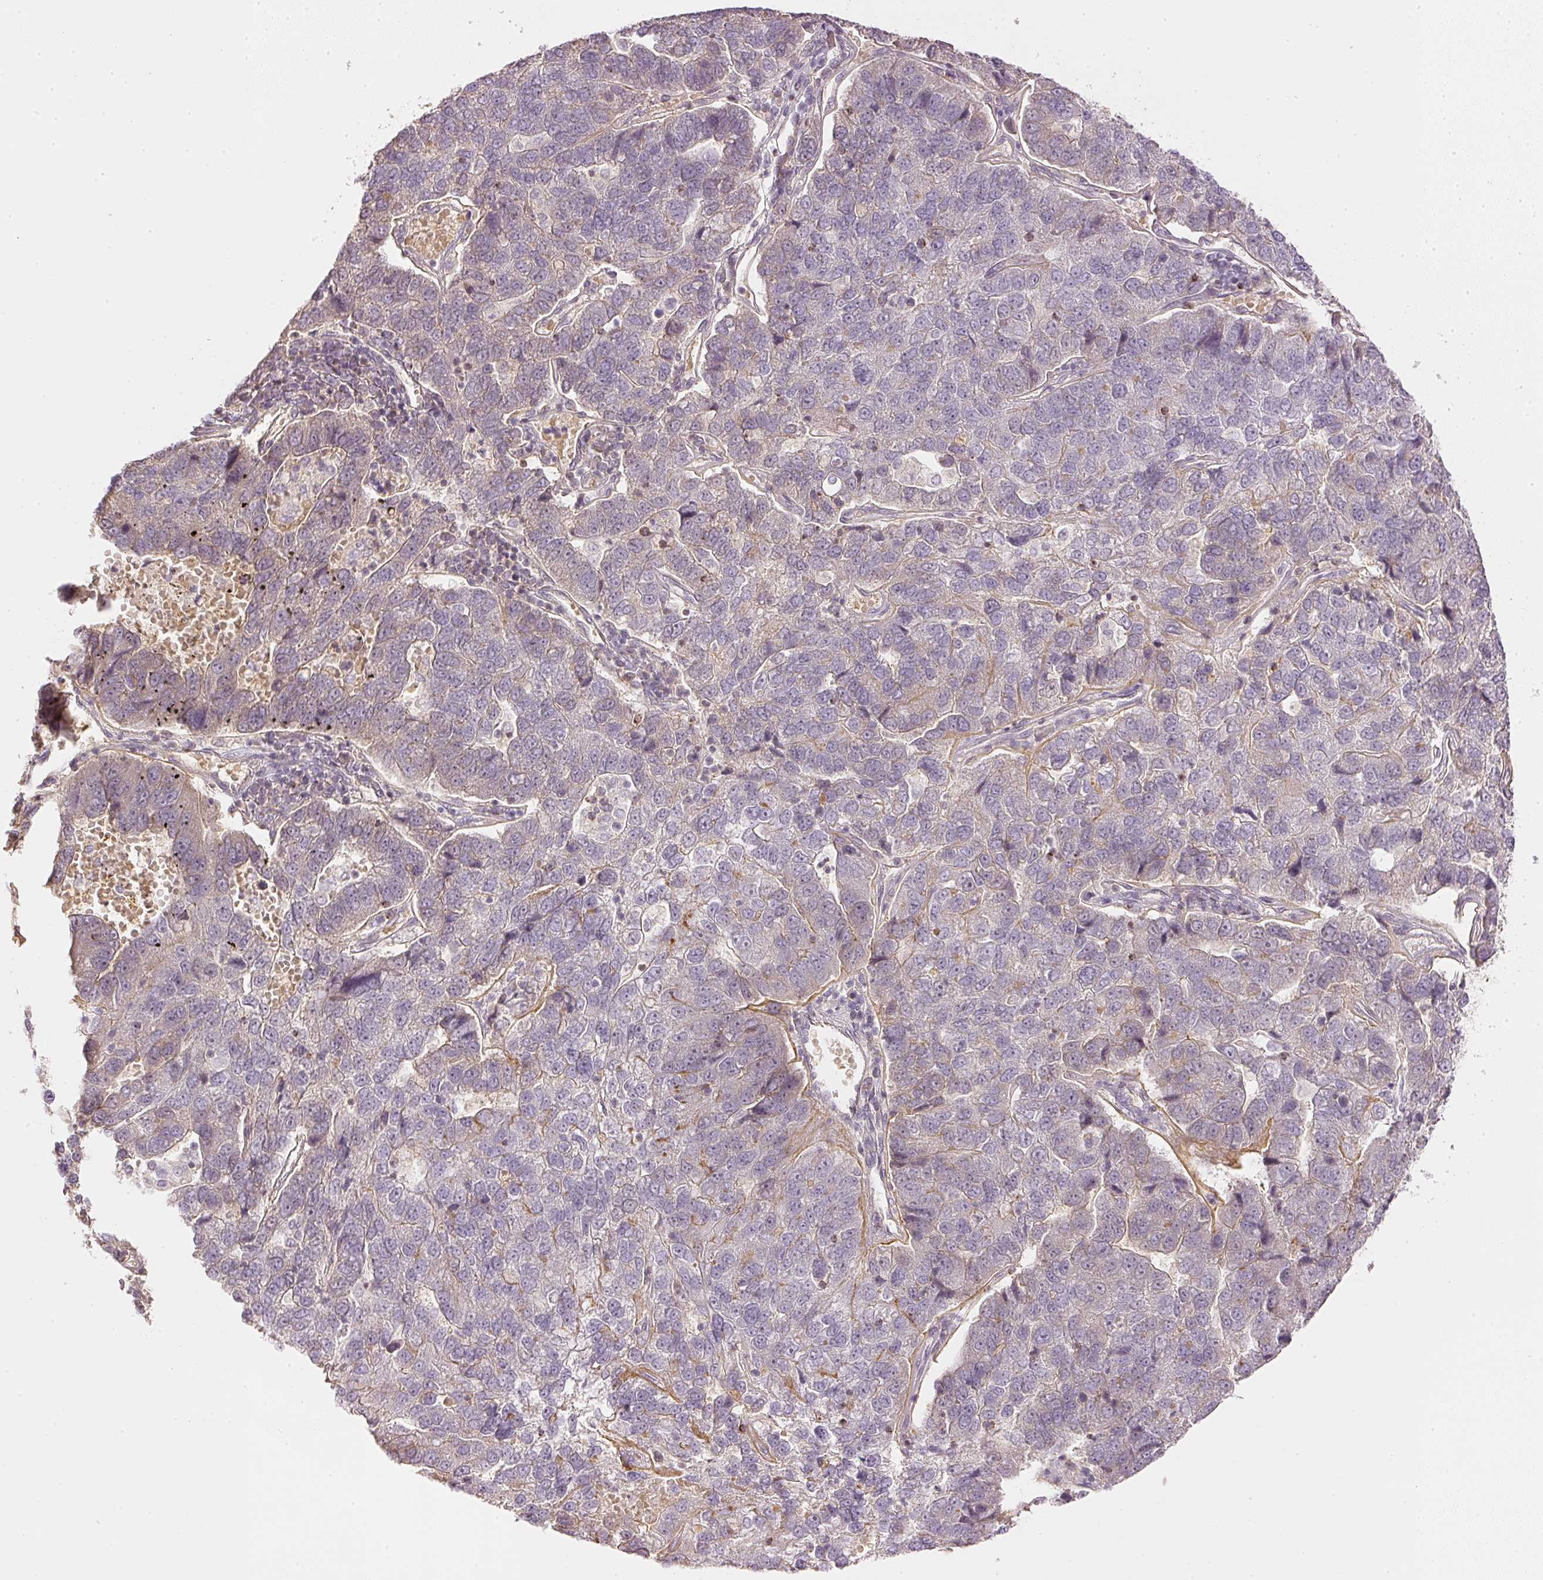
{"staining": {"intensity": "weak", "quantity": "<25%", "location": "cytoplasmic/membranous"}, "tissue": "pancreatic cancer", "cell_type": "Tumor cells", "image_type": "cancer", "snomed": [{"axis": "morphology", "description": "Adenocarcinoma, NOS"}, {"axis": "topography", "description": "Pancreas"}], "caption": "Immunohistochemistry (IHC) histopathology image of neoplastic tissue: human adenocarcinoma (pancreatic) stained with DAB (3,3'-diaminobenzidine) demonstrates no significant protein staining in tumor cells. (DAB IHC with hematoxylin counter stain).", "gene": "GZMA", "patient": {"sex": "female", "age": 61}}